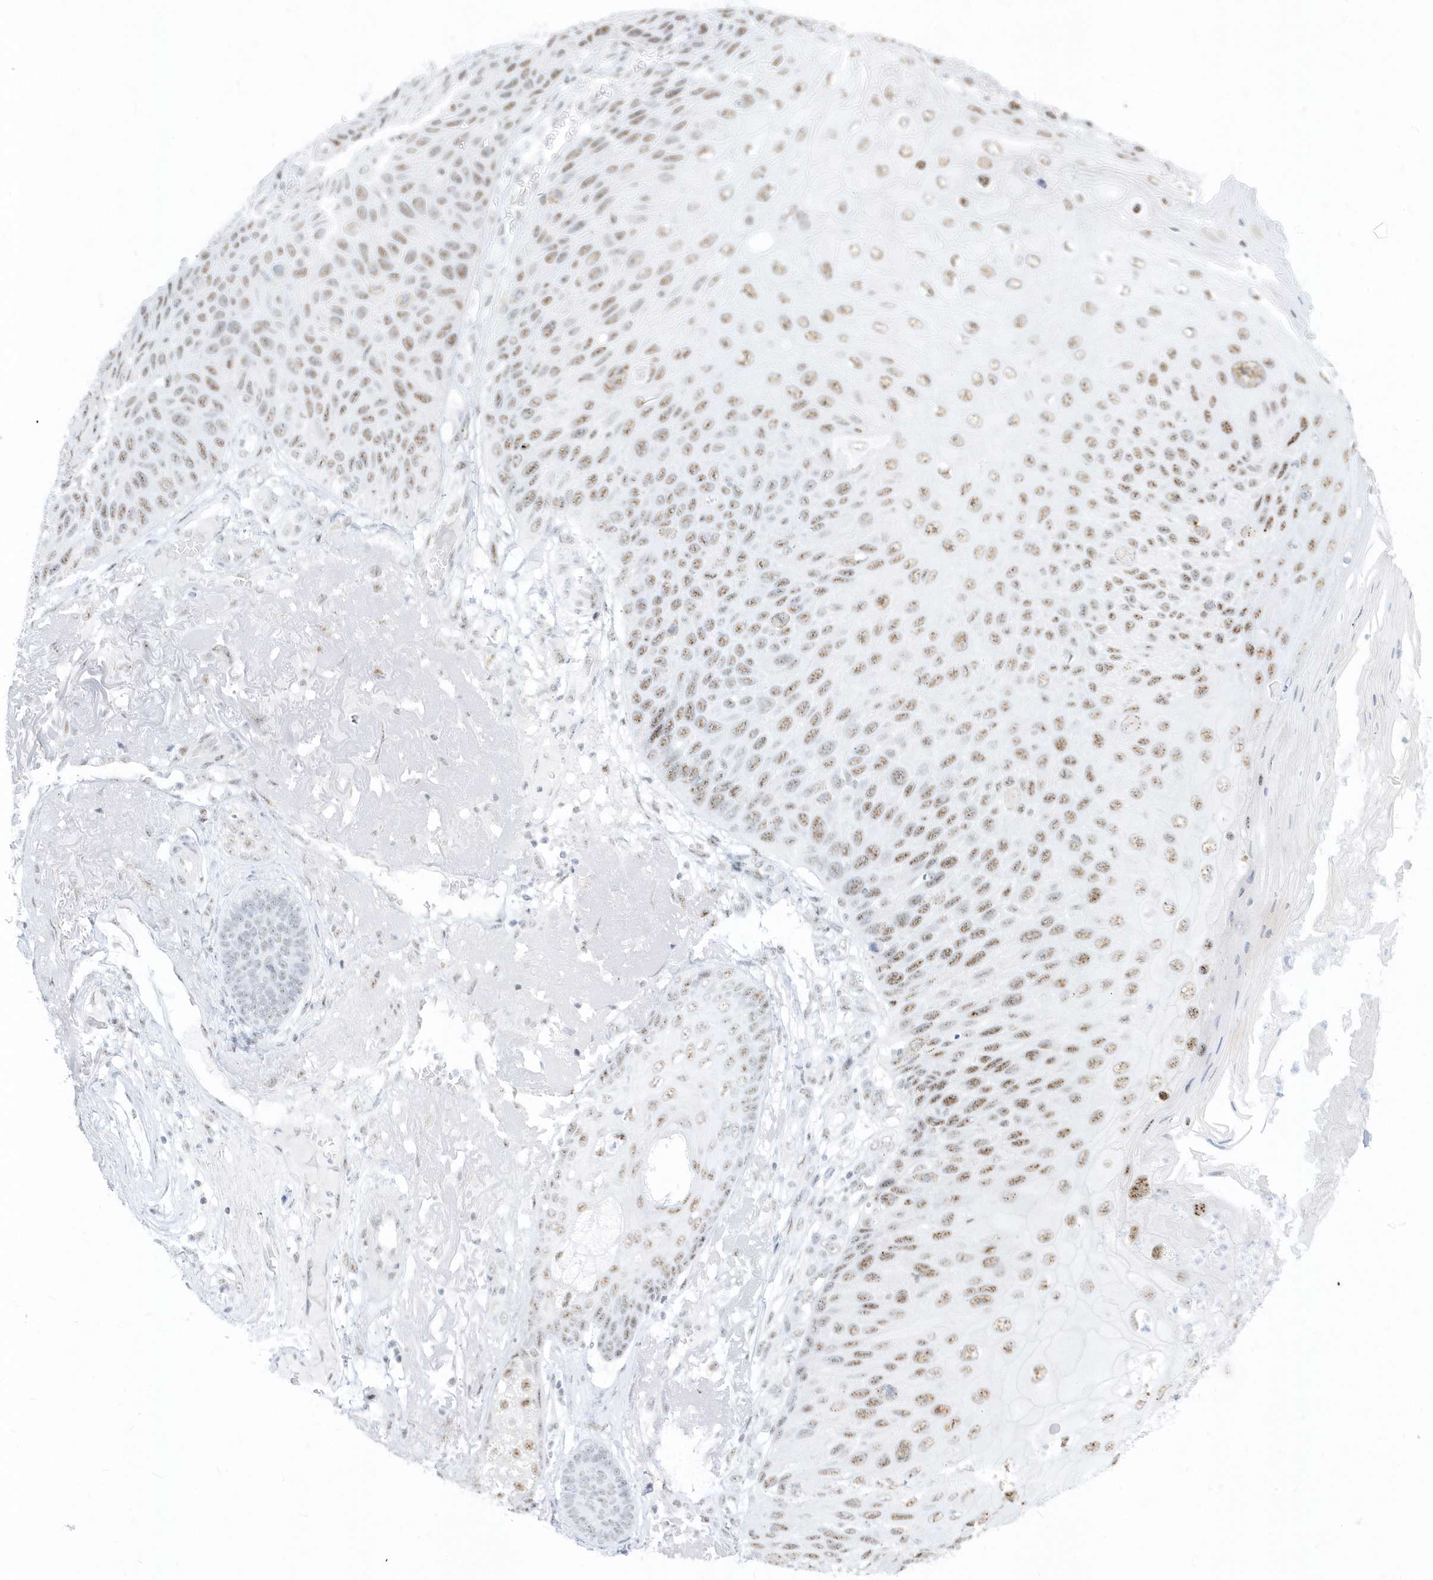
{"staining": {"intensity": "weak", "quantity": ">75%", "location": "nuclear"}, "tissue": "skin cancer", "cell_type": "Tumor cells", "image_type": "cancer", "snomed": [{"axis": "morphology", "description": "Squamous cell carcinoma, NOS"}, {"axis": "topography", "description": "Skin"}], "caption": "DAB (3,3'-diaminobenzidine) immunohistochemical staining of skin squamous cell carcinoma shows weak nuclear protein positivity in approximately >75% of tumor cells.", "gene": "PLEKHN1", "patient": {"sex": "female", "age": 88}}